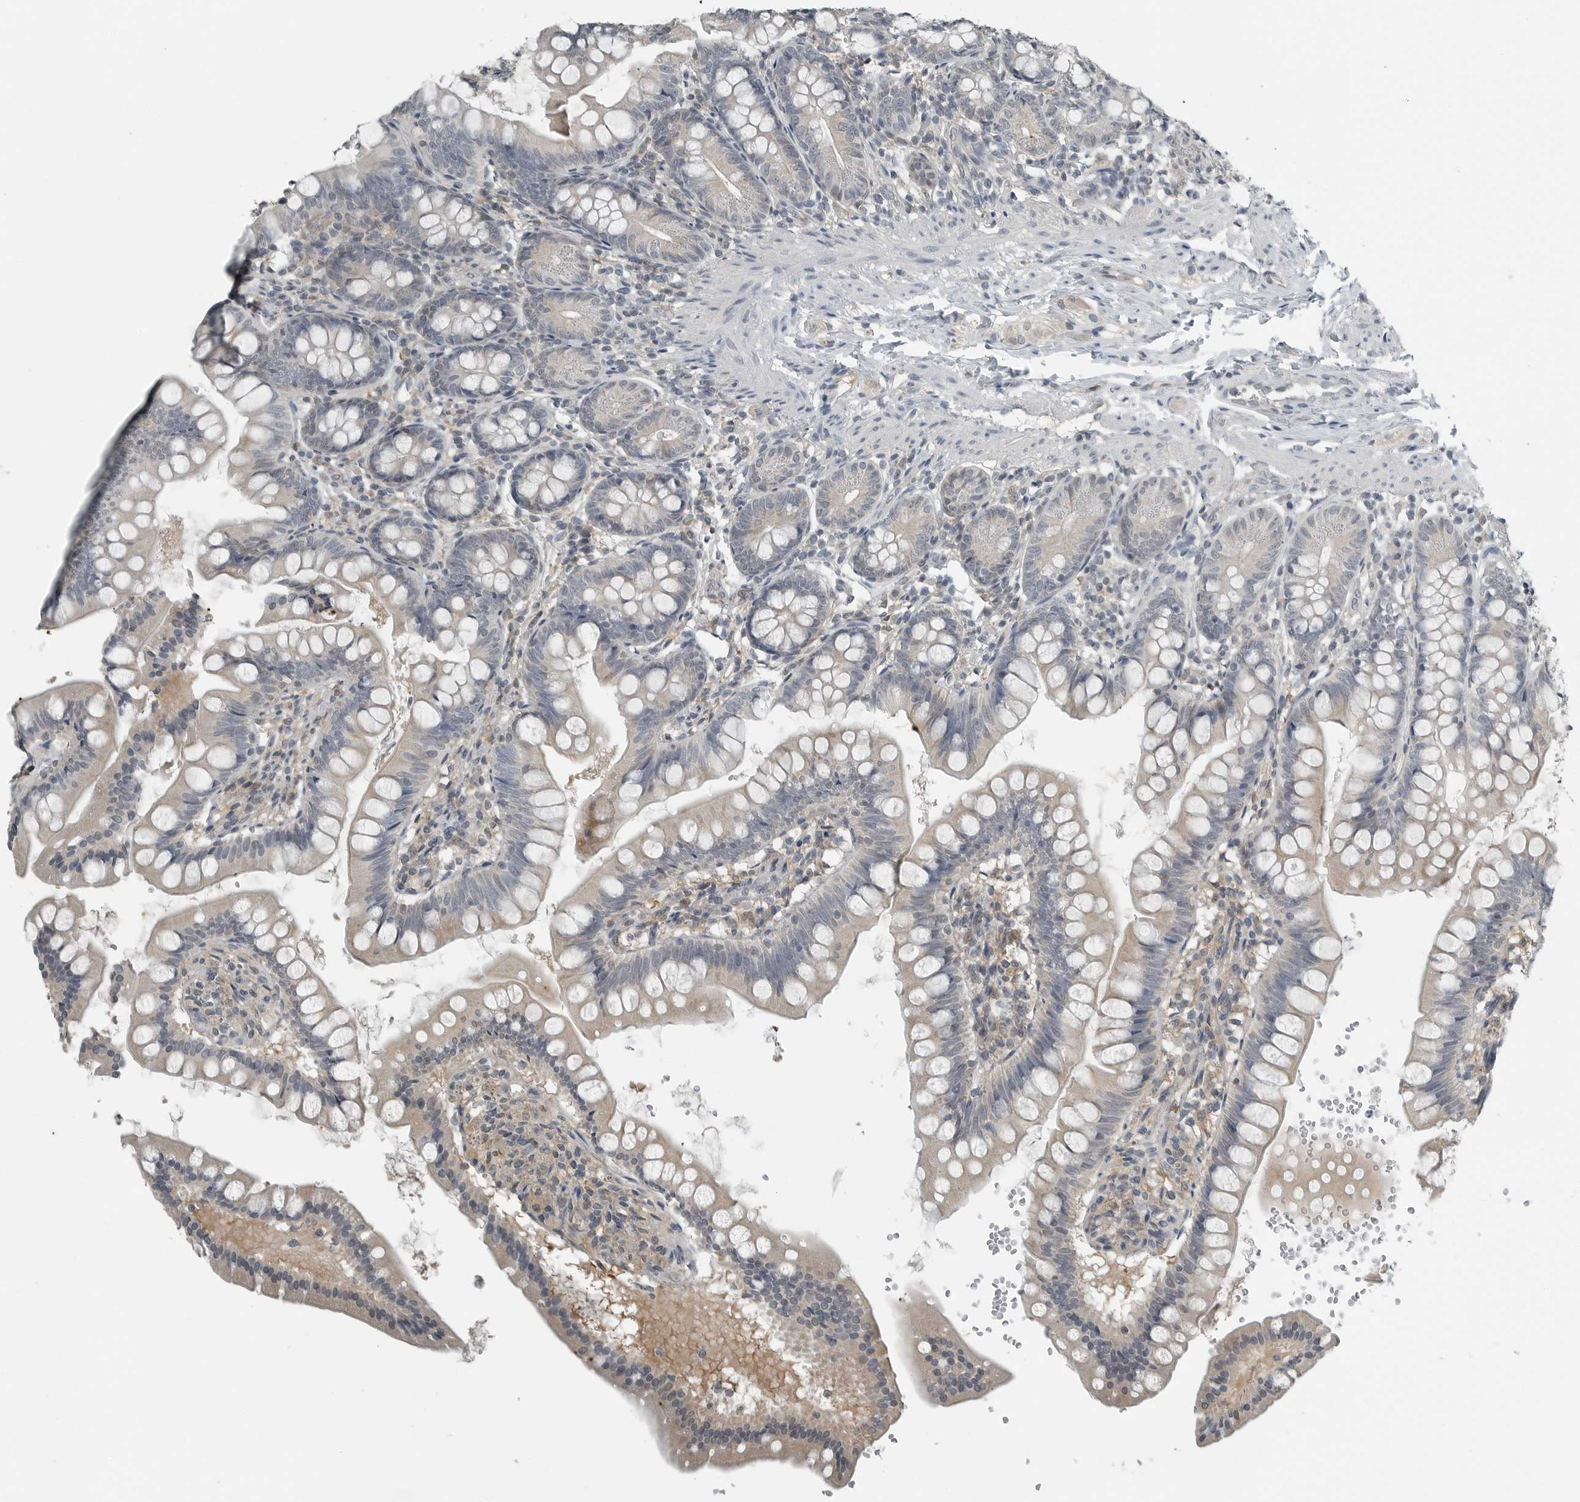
{"staining": {"intensity": "weak", "quantity": "25%-75%", "location": "cytoplasmic/membranous"}, "tissue": "small intestine", "cell_type": "Glandular cells", "image_type": "normal", "snomed": [{"axis": "morphology", "description": "Normal tissue, NOS"}, {"axis": "topography", "description": "Small intestine"}], "caption": "Immunohistochemistry image of unremarkable human small intestine stained for a protein (brown), which demonstrates low levels of weak cytoplasmic/membranous staining in about 25%-75% of glandular cells.", "gene": "ENSG00000286112", "patient": {"sex": "male", "age": 7}}